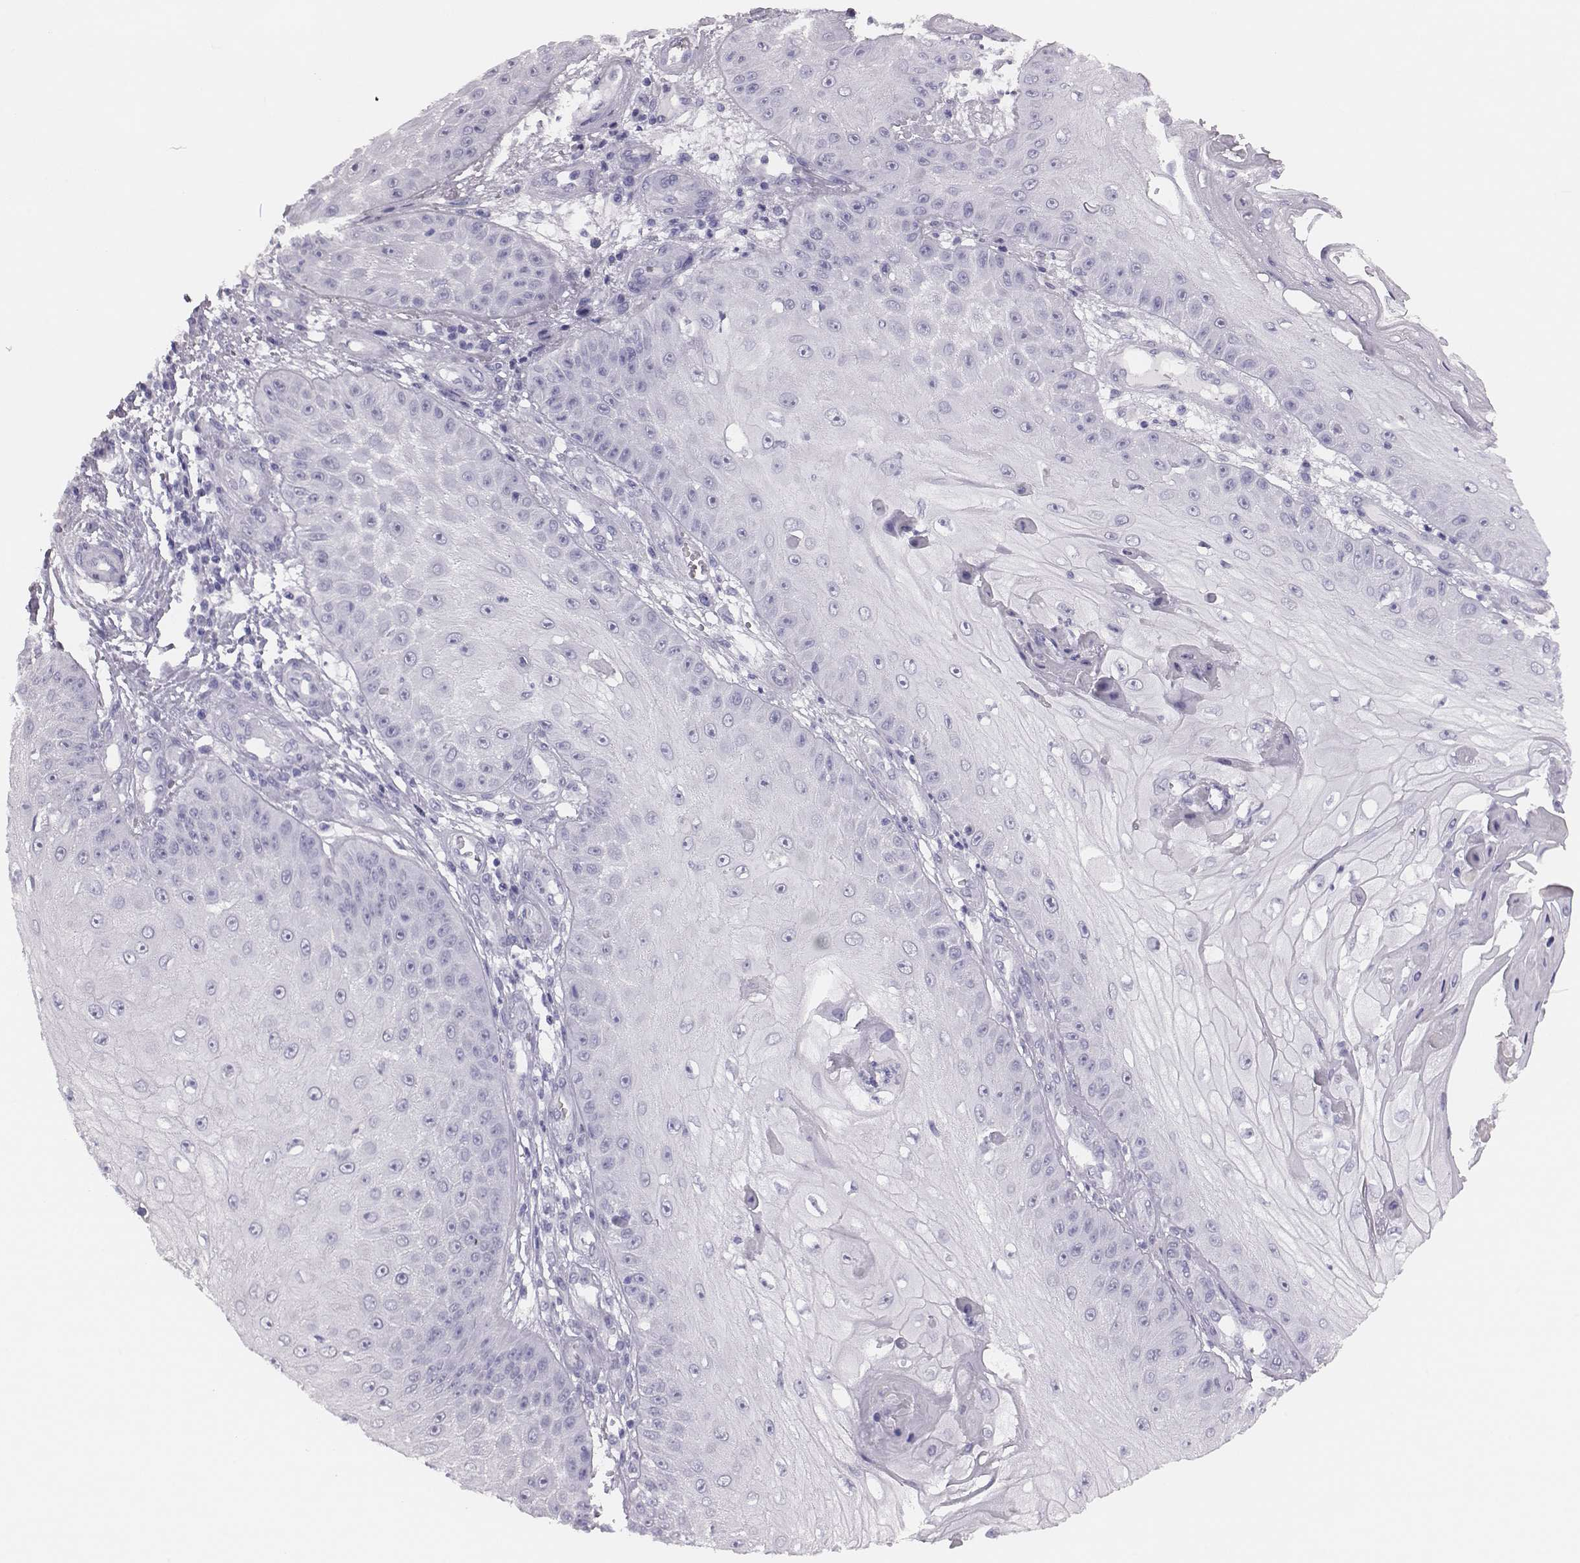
{"staining": {"intensity": "negative", "quantity": "none", "location": "none"}, "tissue": "skin cancer", "cell_type": "Tumor cells", "image_type": "cancer", "snomed": [{"axis": "morphology", "description": "Squamous cell carcinoma, NOS"}, {"axis": "topography", "description": "Skin"}], "caption": "Human skin squamous cell carcinoma stained for a protein using immunohistochemistry (IHC) reveals no expression in tumor cells.", "gene": "H1-6", "patient": {"sex": "male", "age": 70}}